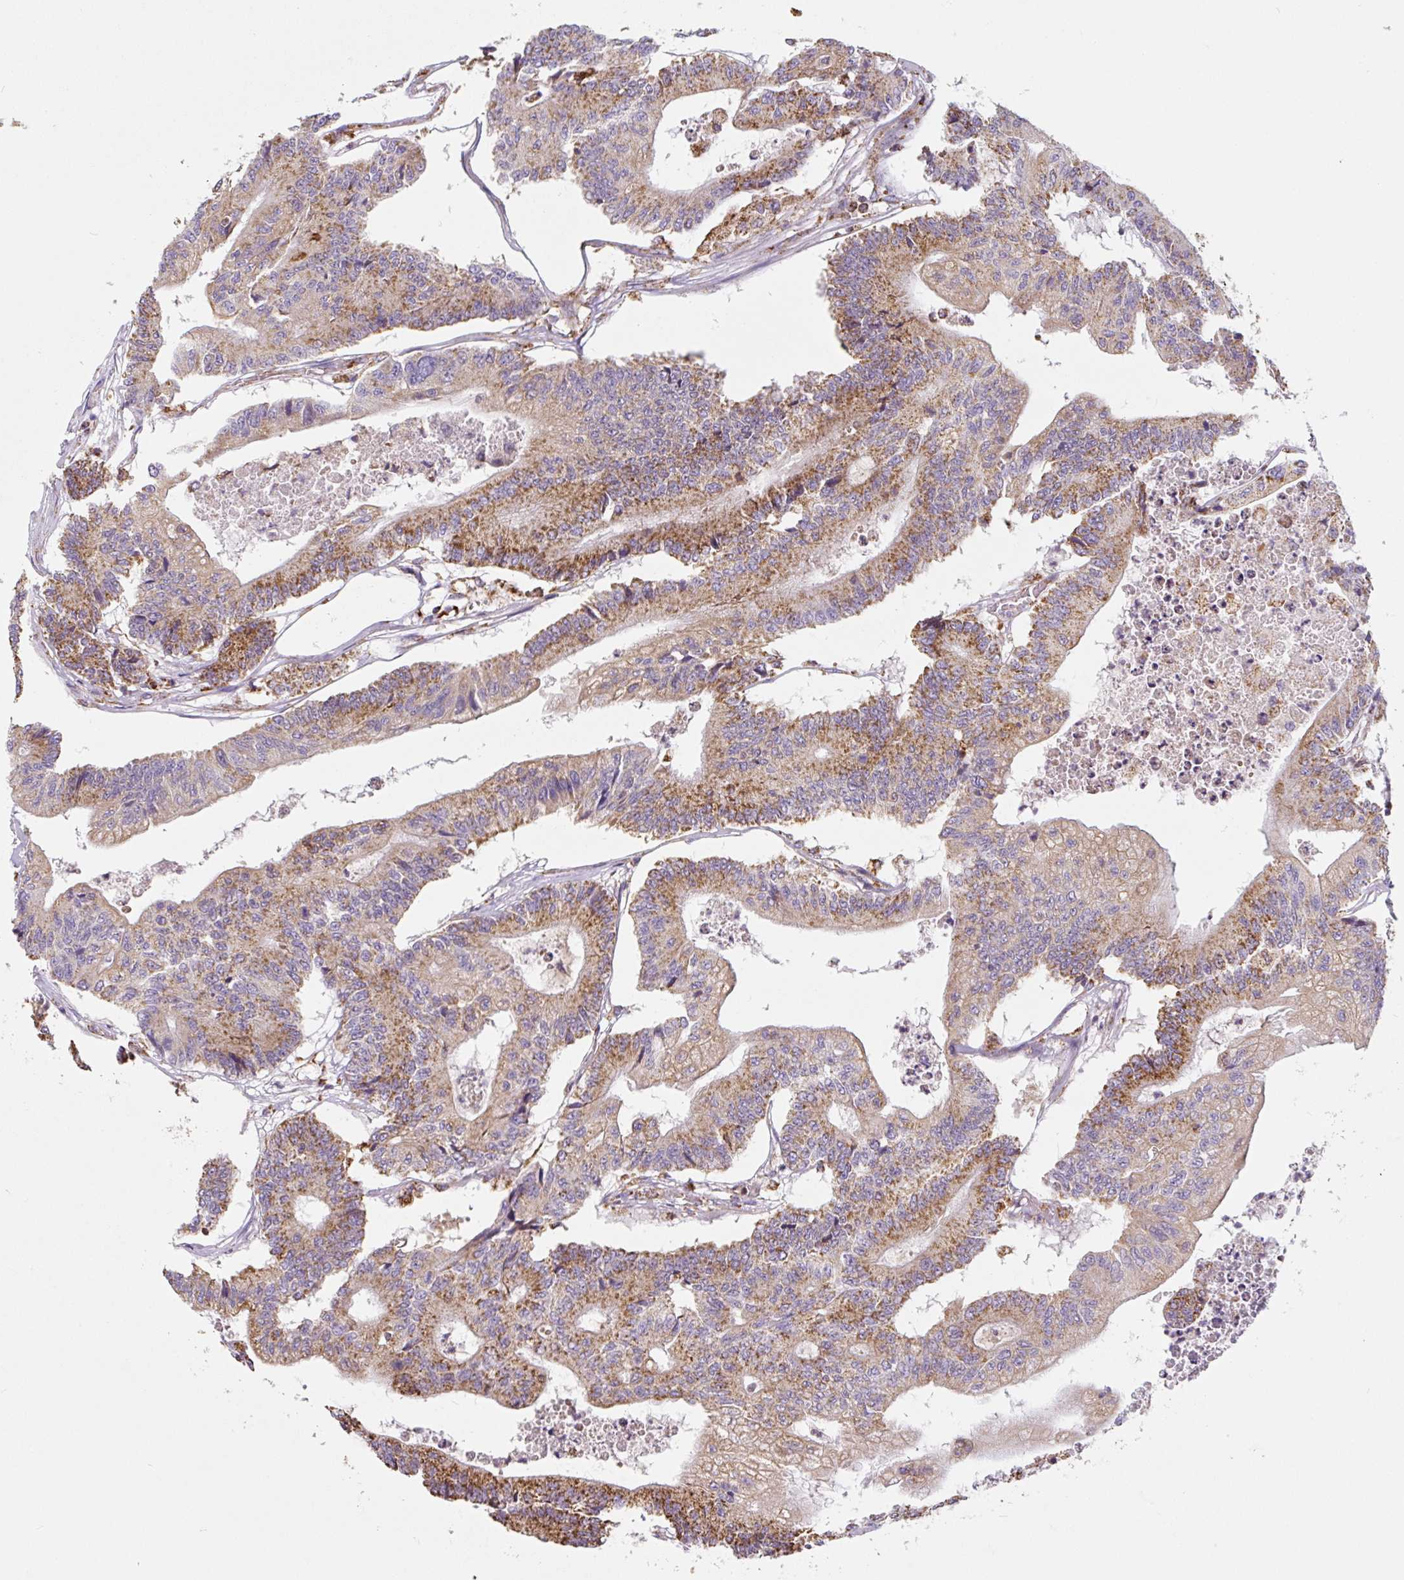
{"staining": {"intensity": "moderate", "quantity": ">75%", "location": "cytoplasmic/membranous"}, "tissue": "colorectal cancer", "cell_type": "Tumor cells", "image_type": "cancer", "snomed": [{"axis": "morphology", "description": "Adenocarcinoma, NOS"}, {"axis": "topography", "description": "Colon"}], "caption": "This is an image of immunohistochemistry staining of adenocarcinoma (colorectal), which shows moderate positivity in the cytoplasmic/membranous of tumor cells.", "gene": "MT-CO2", "patient": {"sex": "female", "age": 84}}